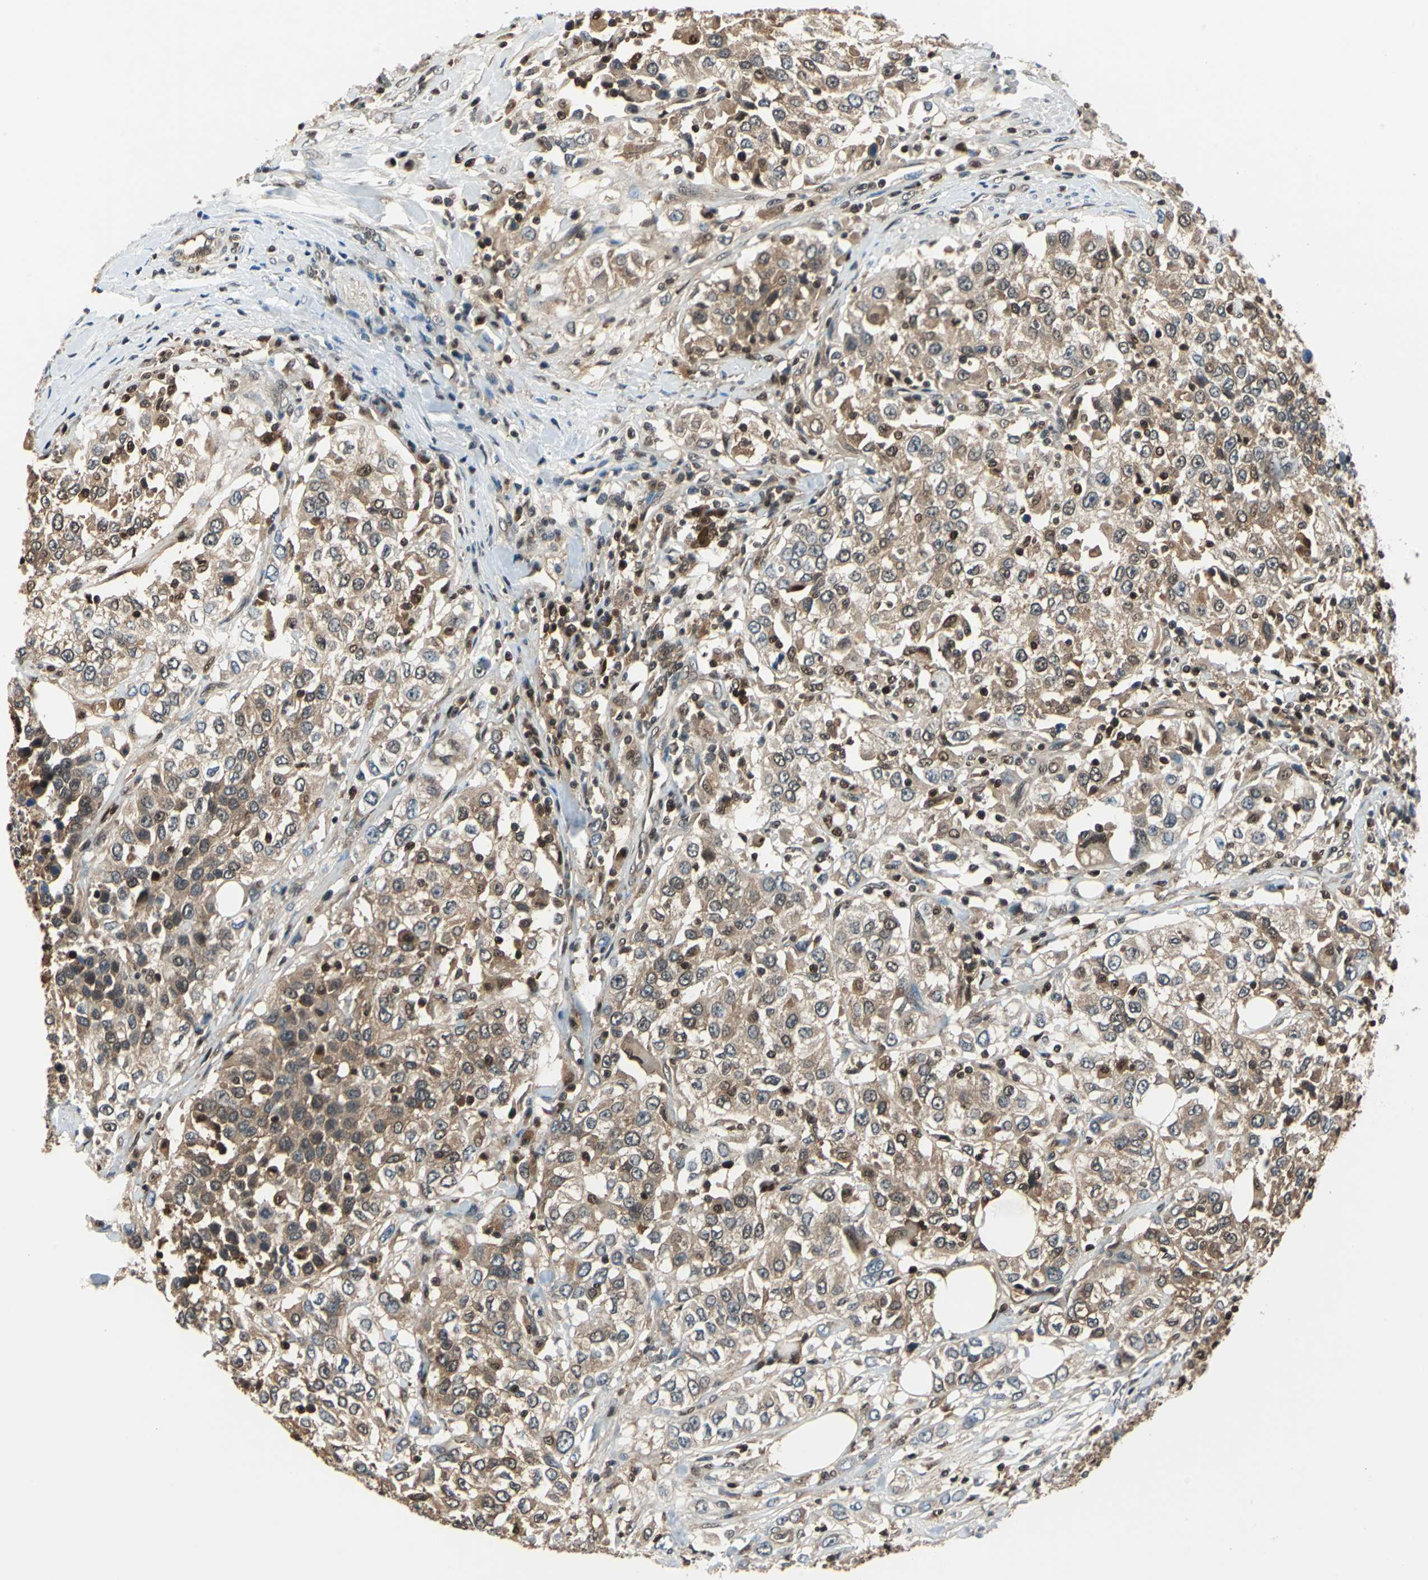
{"staining": {"intensity": "moderate", "quantity": ">75%", "location": "cytoplasmic/membranous"}, "tissue": "urothelial cancer", "cell_type": "Tumor cells", "image_type": "cancer", "snomed": [{"axis": "morphology", "description": "Urothelial carcinoma, High grade"}, {"axis": "topography", "description": "Urinary bladder"}], "caption": "An immunohistochemistry photomicrograph of tumor tissue is shown. Protein staining in brown shows moderate cytoplasmic/membranous positivity in urothelial cancer within tumor cells.", "gene": "PSME1", "patient": {"sex": "female", "age": 80}}